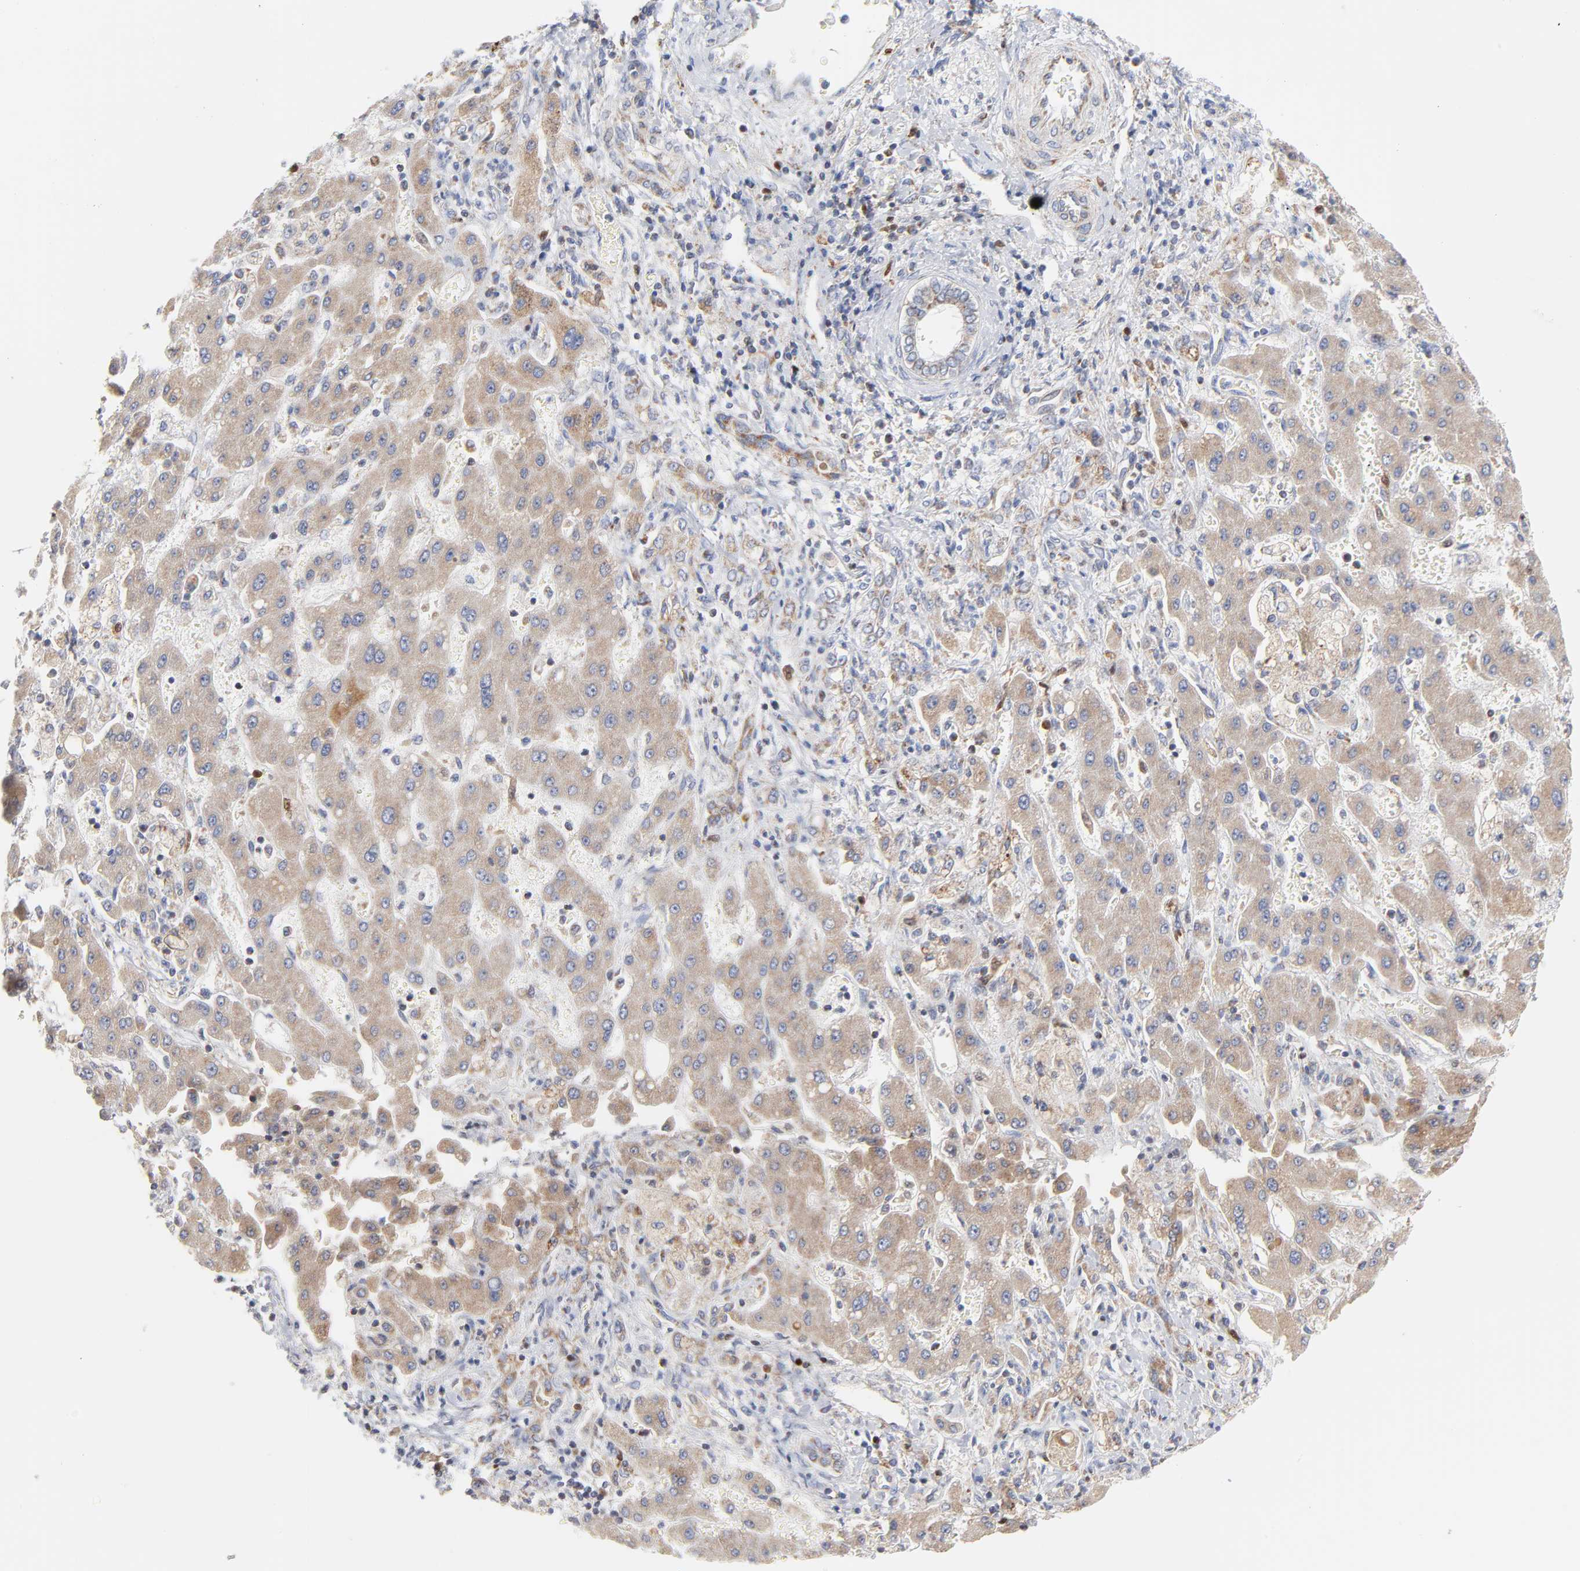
{"staining": {"intensity": "weak", "quantity": ">75%", "location": "cytoplasmic/membranous"}, "tissue": "liver cancer", "cell_type": "Tumor cells", "image_type": "cancer", "snomed": [{"axis": "morphology", "description": "Cholangiocarcinoma"}, {"axis": "topography", "description": "Liver"}], "caption": "A photomicrograph of human liver cancer (cholangiocarcinoma) stained for a protein reveals weak cytoplasmic/membranous brown staining in tumor cells.", "gene": "DIABLO", "patient": {"sex": "male", "age": 50}}